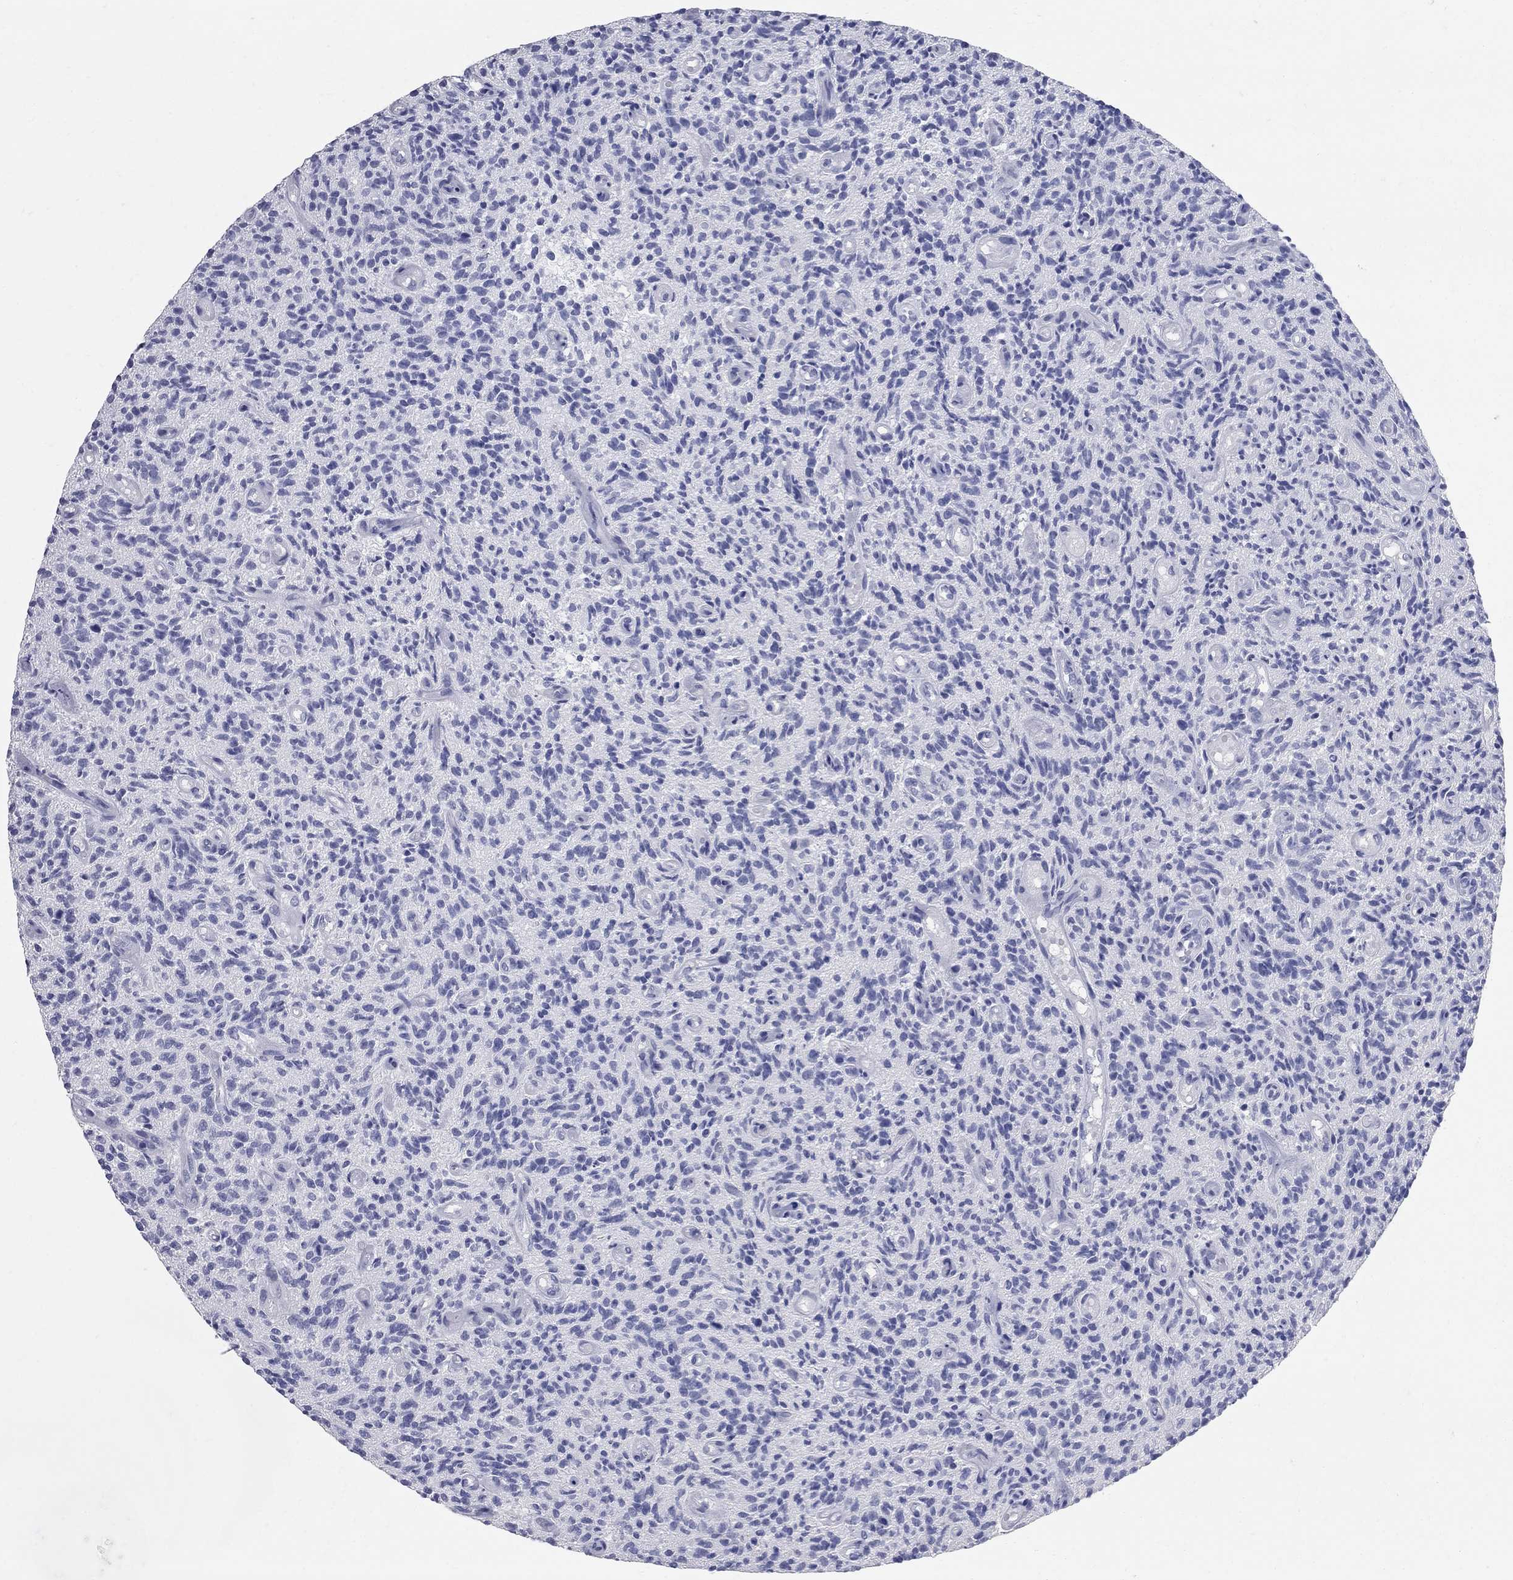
{"staining": {"intensity": "negative", "quantity": "none", "location": "none"}, "tissue": "glioma", "cell_type": "Tumor cells", "image_type": "cancer", "snomed": [{"axis": "morphology", "description": "Glioma, malignant, High grade"}, {"axis": "topography", "description": "Brain"}], "caption": "Micrograph shows no significant protein expression in tumor cells of glioma.", "gene": "BPIFB1", "patient": {"sex": "male", "age": 64}}